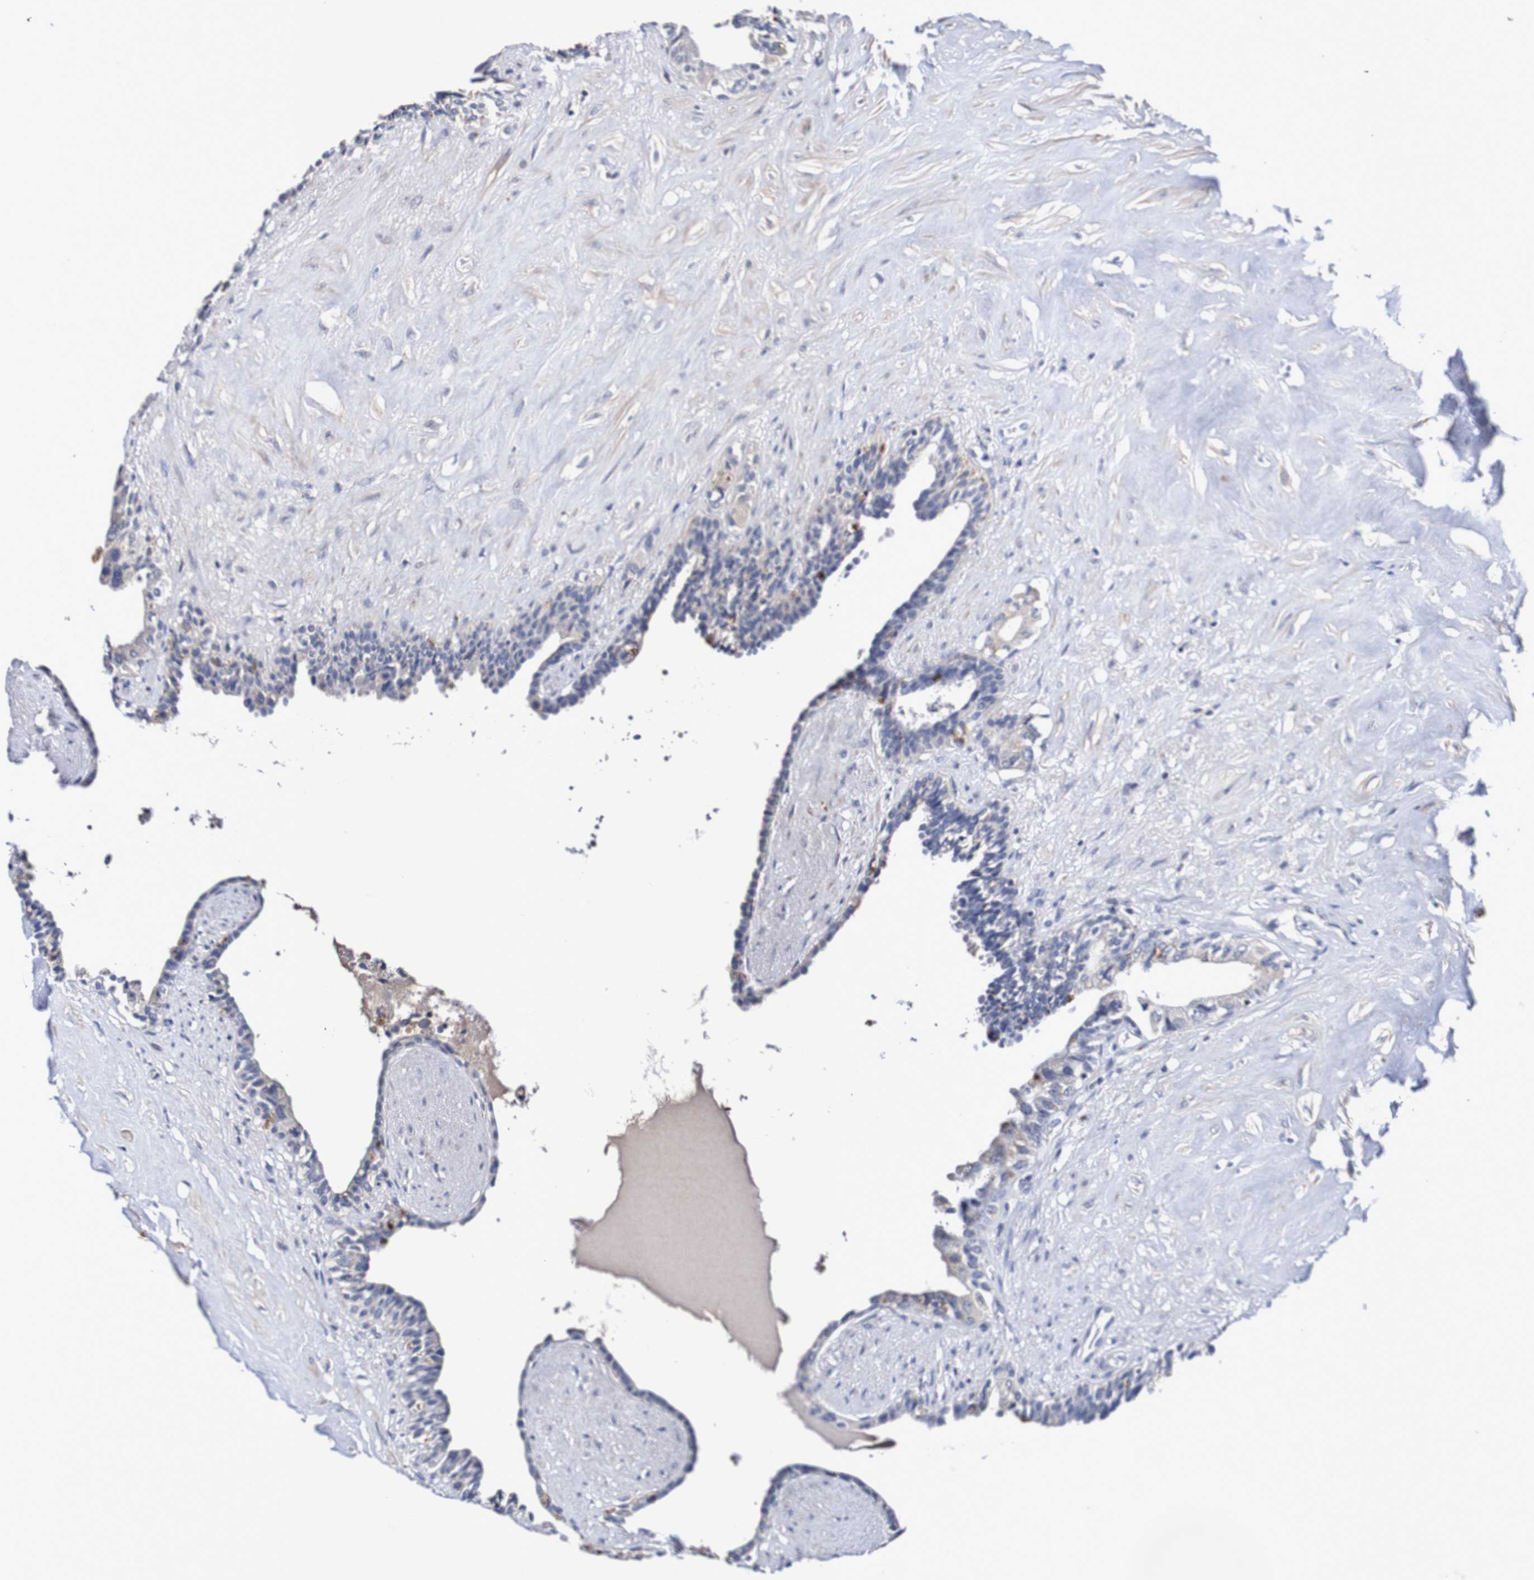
{"staining": {"intensity": "negative", "quantity": "none", "location": "none"}, "tissue": "seminal vesicle", "cell_type": "Glandular cells", "image_type": "normal", "snomed": [{"axis": "morphology", "description": "Normal tissue, NOS"}, {"axis": "topography", "description": "Seminal veicle"}], "caption": "DAB (3,3'-diaminobenzidine) immunohistochemical staining of normal human seminal vesicle reveals no significant staining in glandular cells. Nuclei are stained in blue.", "gene": "ACVR1C", "patient": {"sex": "male", "age": 63}}